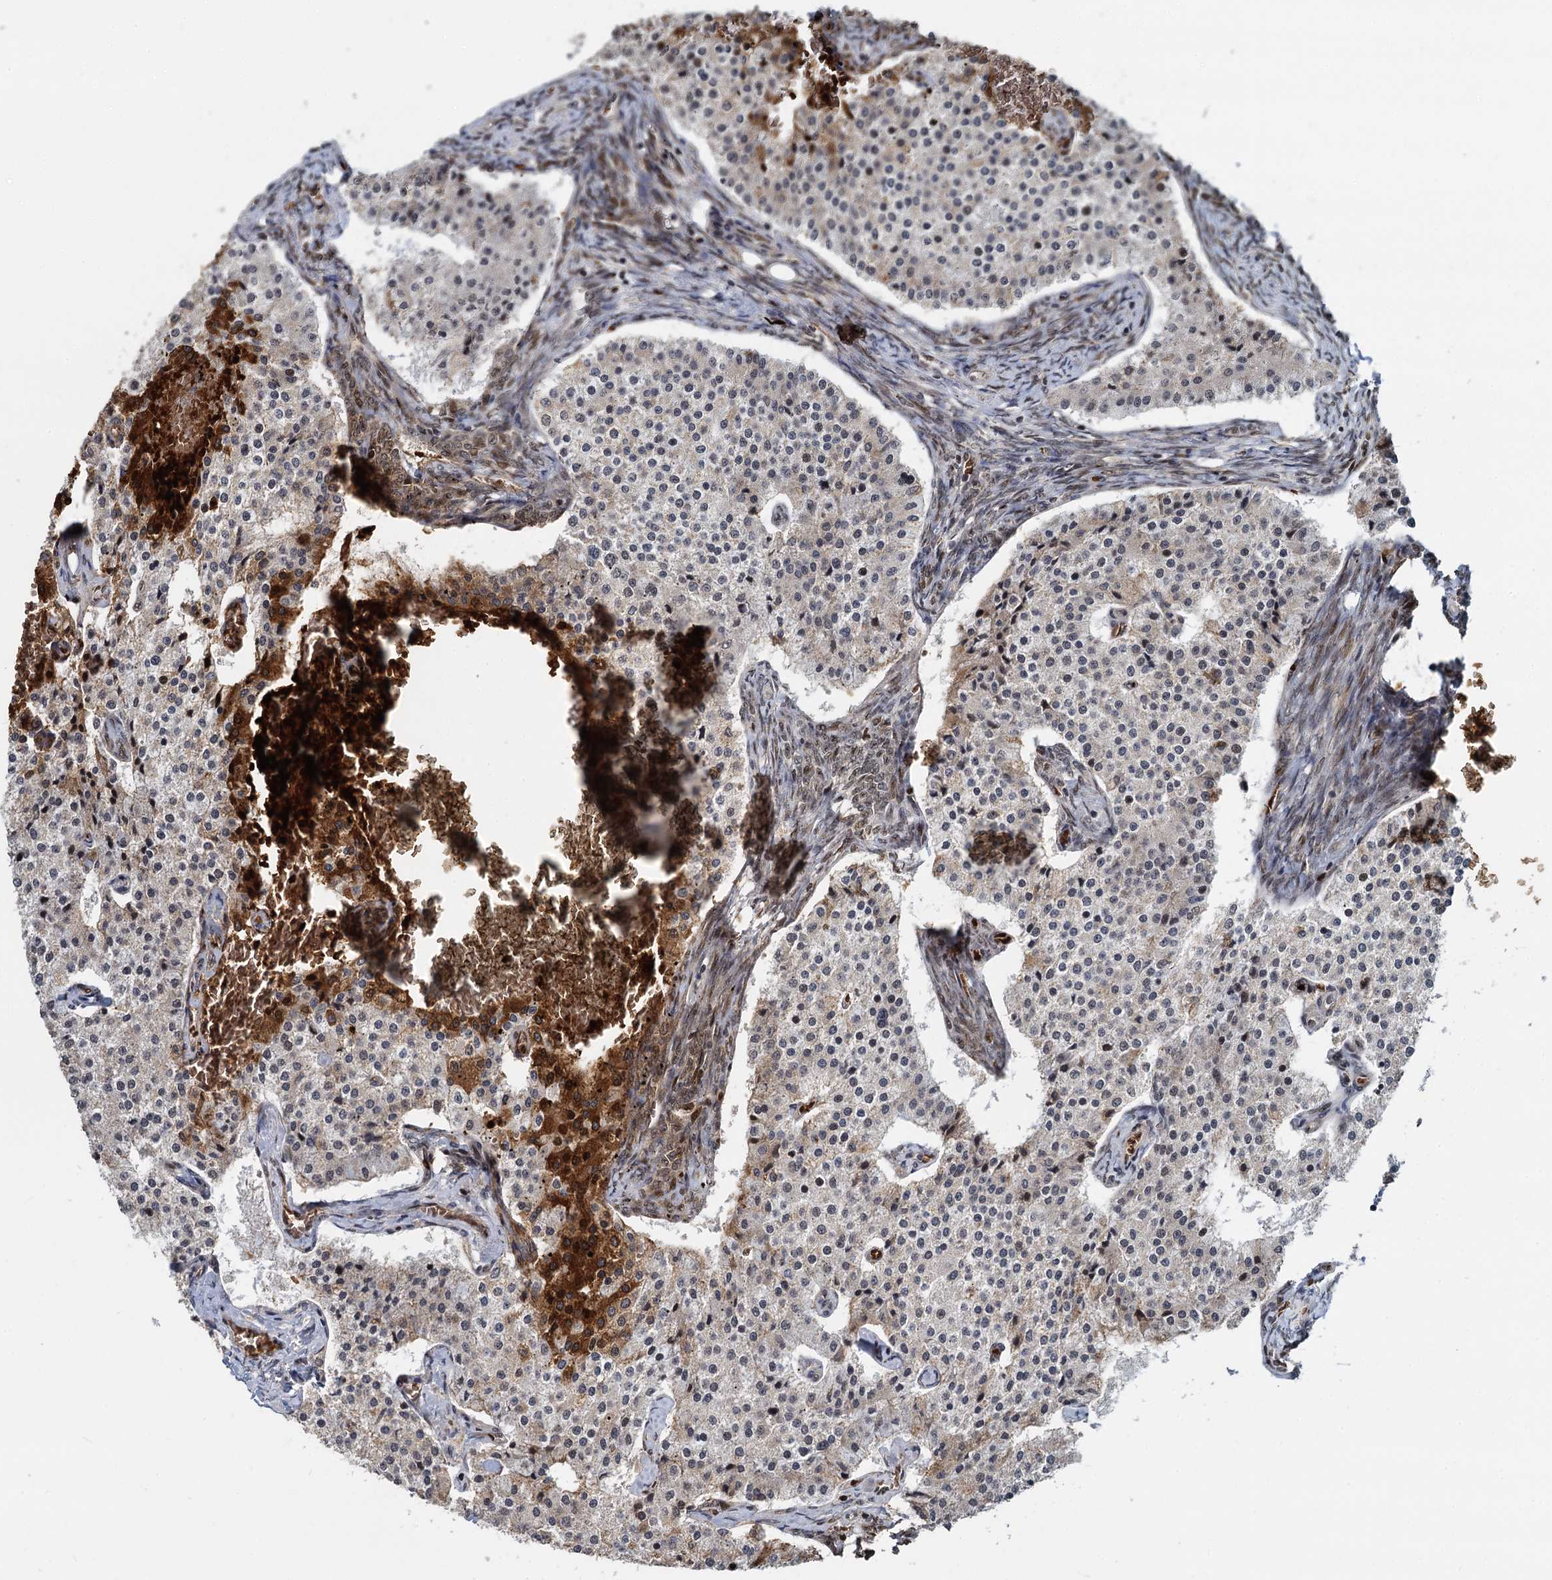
{"staining": {"intensity": "weak", "quantity": "<25%", "location": "nuclear"}, "tissue": "carcinoid", "cell_type": "Tumor cells", "image_type": "cancer", "snomed": [{"axis": "morphology", "description": "Carcinoid, malignant, NOS"}, {"axis": "topography", "description": "Colon"}], "caption": "This is a micrograph of immunohistochemistry (IHC) staining of malignant carcinoid, which shows no expression in tumor cells.", "gene": "FANCI", "patient": {"sex": "female", "age": 52}}